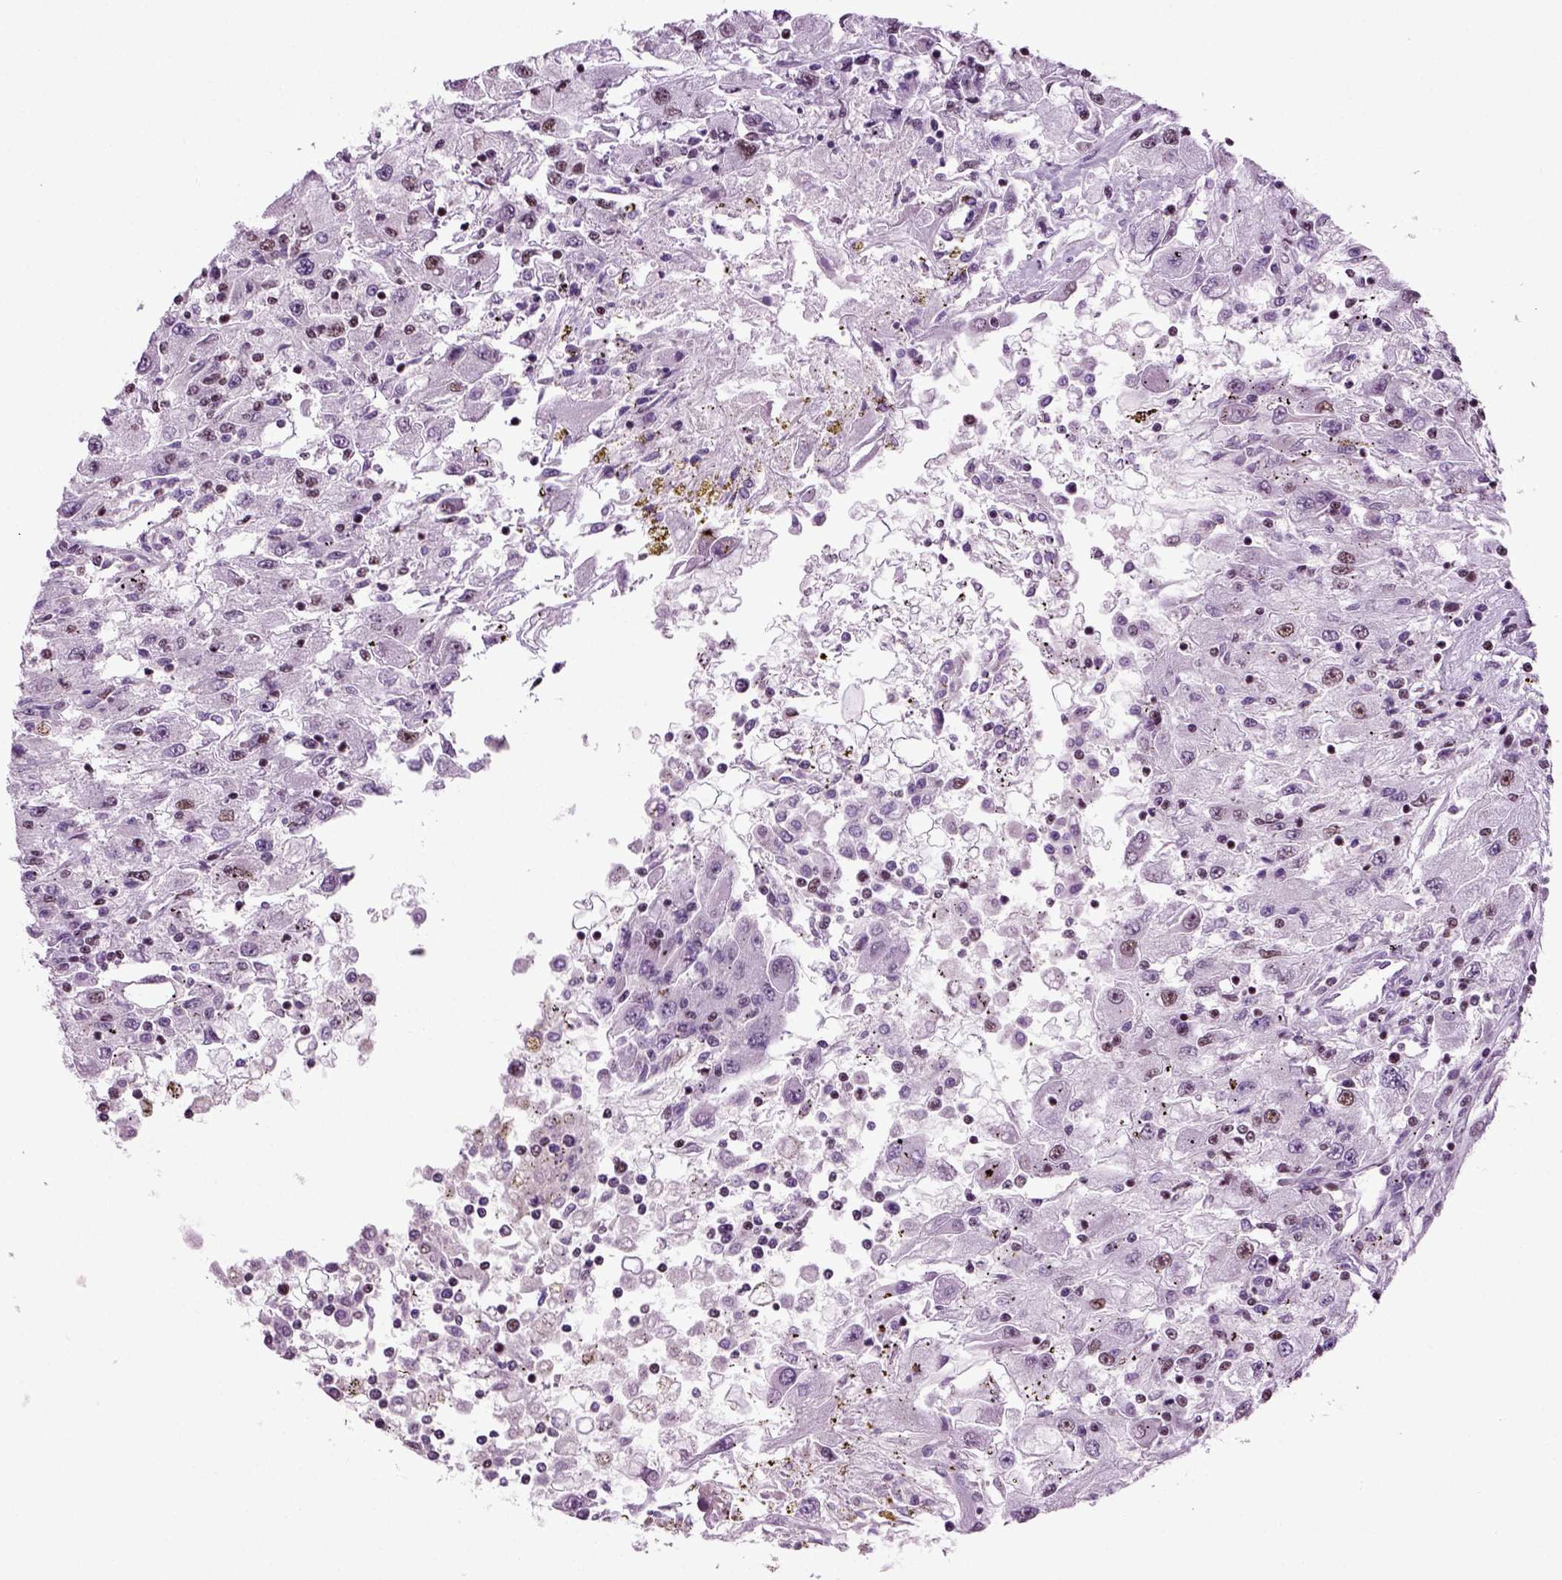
{"staining": {"intensity": "weak", "quantity": "25%-75%", "location": "nuclear"}, "tissue": "renal cancer", "cell_type": "Tumor cells", "image_type": "cancer", "snomed": [{"axis": "morphology", "description": "Adenocarcinoma, NOS"}, {"axis": "topography", "description": "Kidney"}], "caption": "The histopathology image exhibits immunohistochemical staining of renal adenocarcinoma. There is weak nuclear positivity is identified in approximately 25%-75% of tumor cells.", "gene": "RCOR3", "patient": {"sex": "female", "age": 67}}